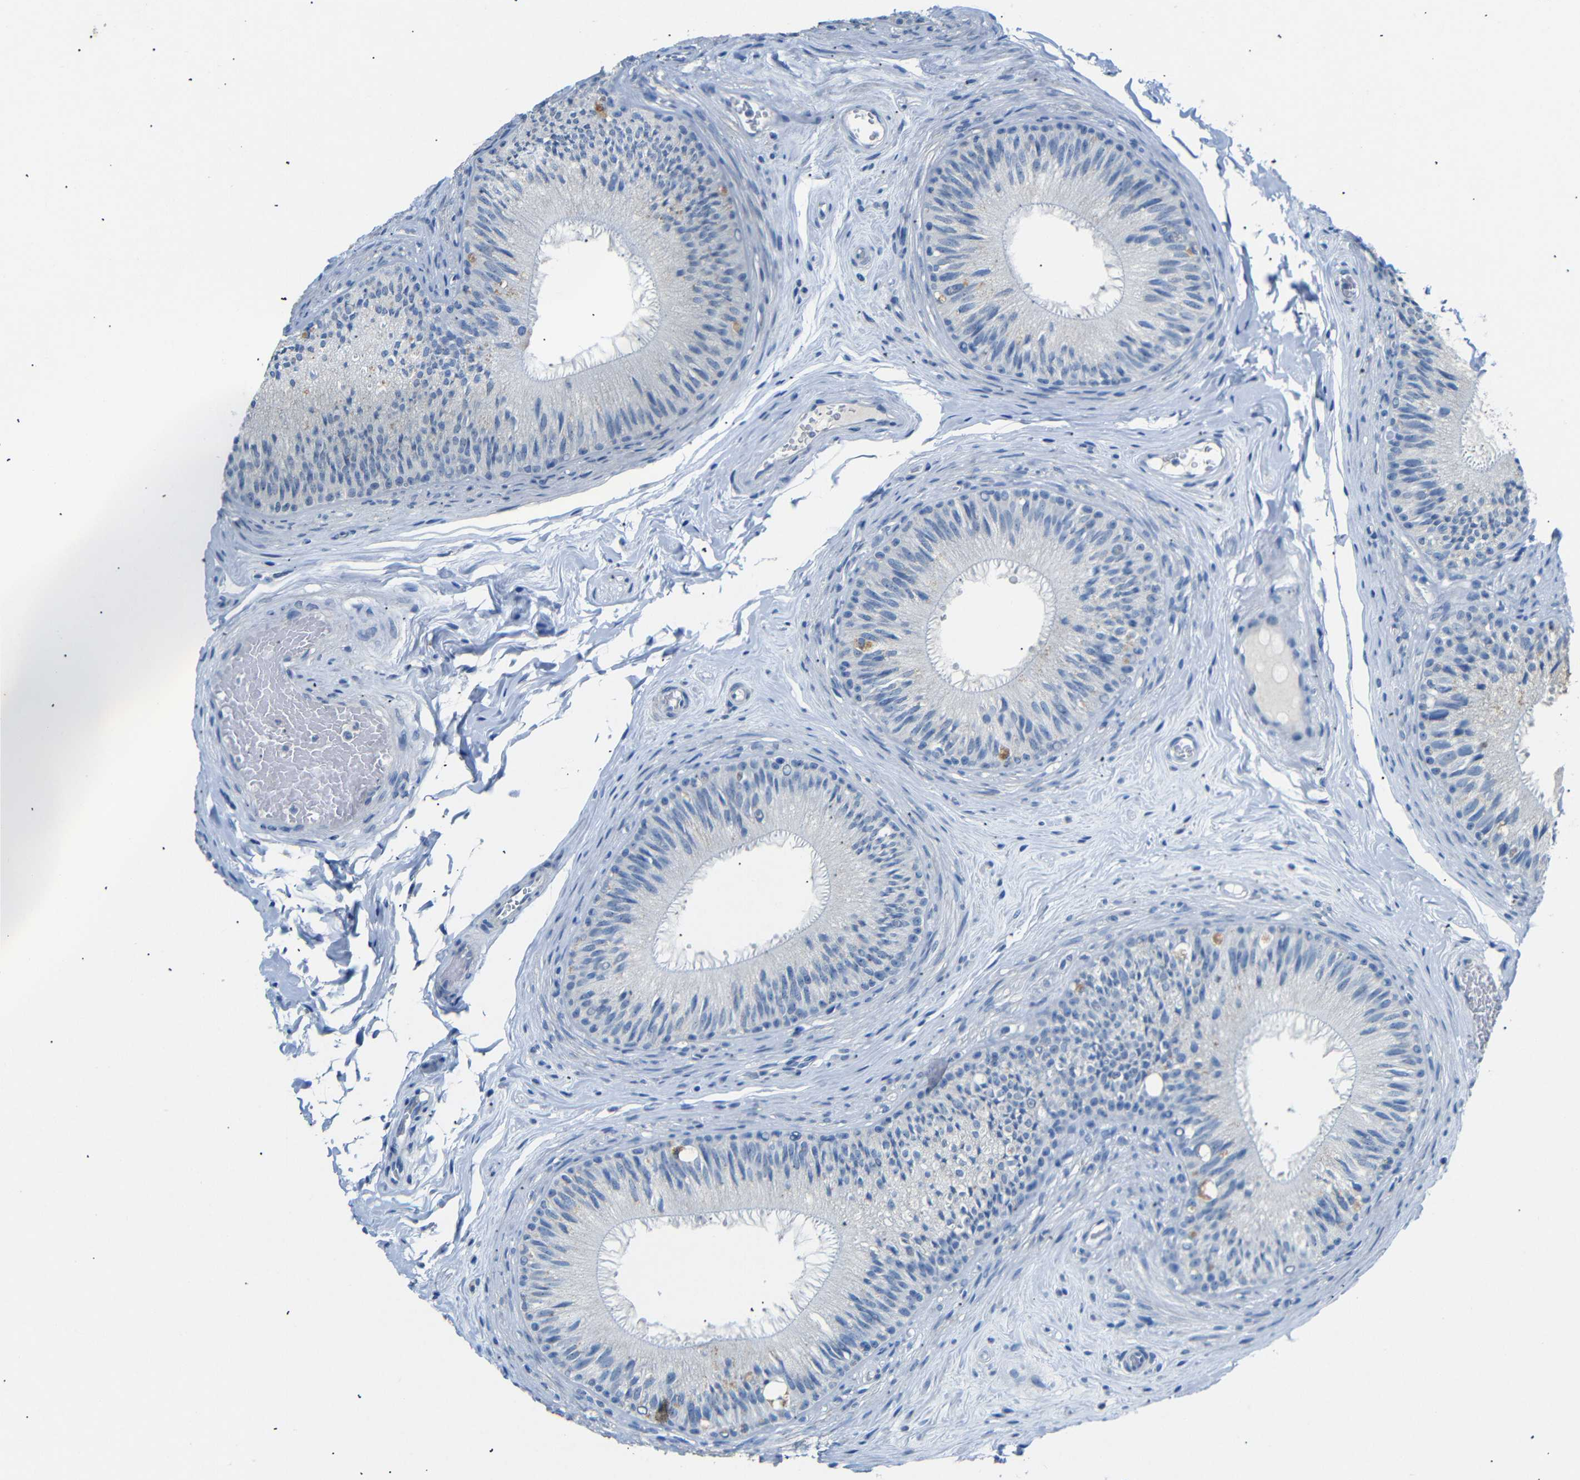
{"staining": {"intensity": "negative", "quantity": "none", "location": "none"}, "tissue": "epididymis", "cell_type": "Glandular cells", "image_type": "normal", "snomed": [{"axis": "morphology", "description": "Normal tissue, NOS"}, {"axis": "topography", "description": "Testis"}, {"axis": "topography", "description": "Epididymis"}], "caption": "High magnification brightfield microscopy of benign epididymis stained with DAB (3,3'-diaminobenzidine) (brown) and counterstained with hematoxylin (blue): glandular cells show no significant staining. Brightfield microscopy of IHC stained with DAB (brown) and hematoxylin (blue), captured at high magnification.", "gene": "INCENP", "patient": {"sex": "male", "age": 36}}